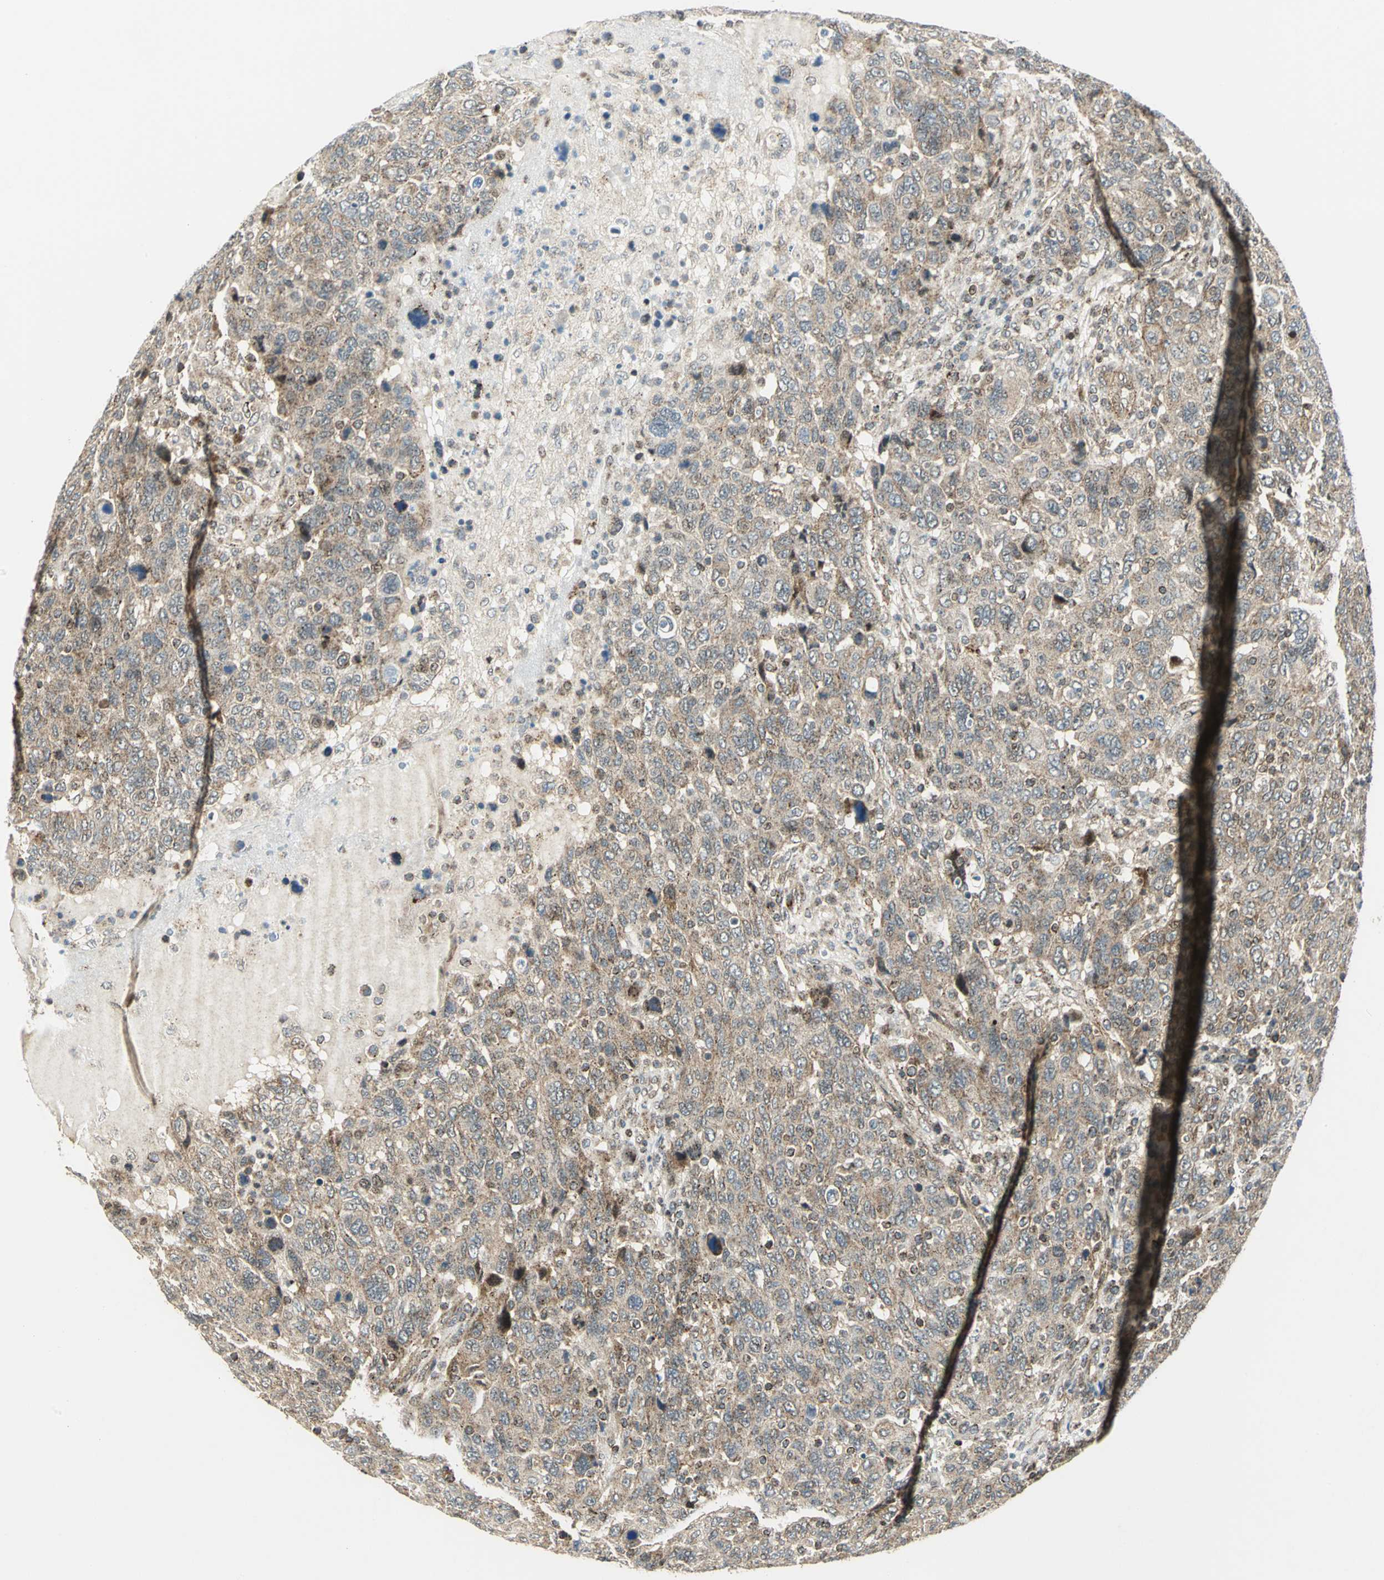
{"staining": {"intensity": "moderate", "quantity": ">75%", "location": "cytoplasmic/membranous"}, "tissue": "breast cancer", "cell_type": "Tumor cells", "image_type": "cancer", "snomed": [{"axis": "morphology", "description": "Duct carcinoma"}, {"axis": "topography", "description": "Breast"}], "caption": "Protein expression by IHC reveals moderate cytoplasmic/membranous positivity in about >75% of tumor cells in breast cancer (intraductal carcinoma). (brown staining indicates protein expression, while blue staining denotes nuclei).", "gene": "ATP6V1A", "patient": {"sex": "female", "age": 37}}